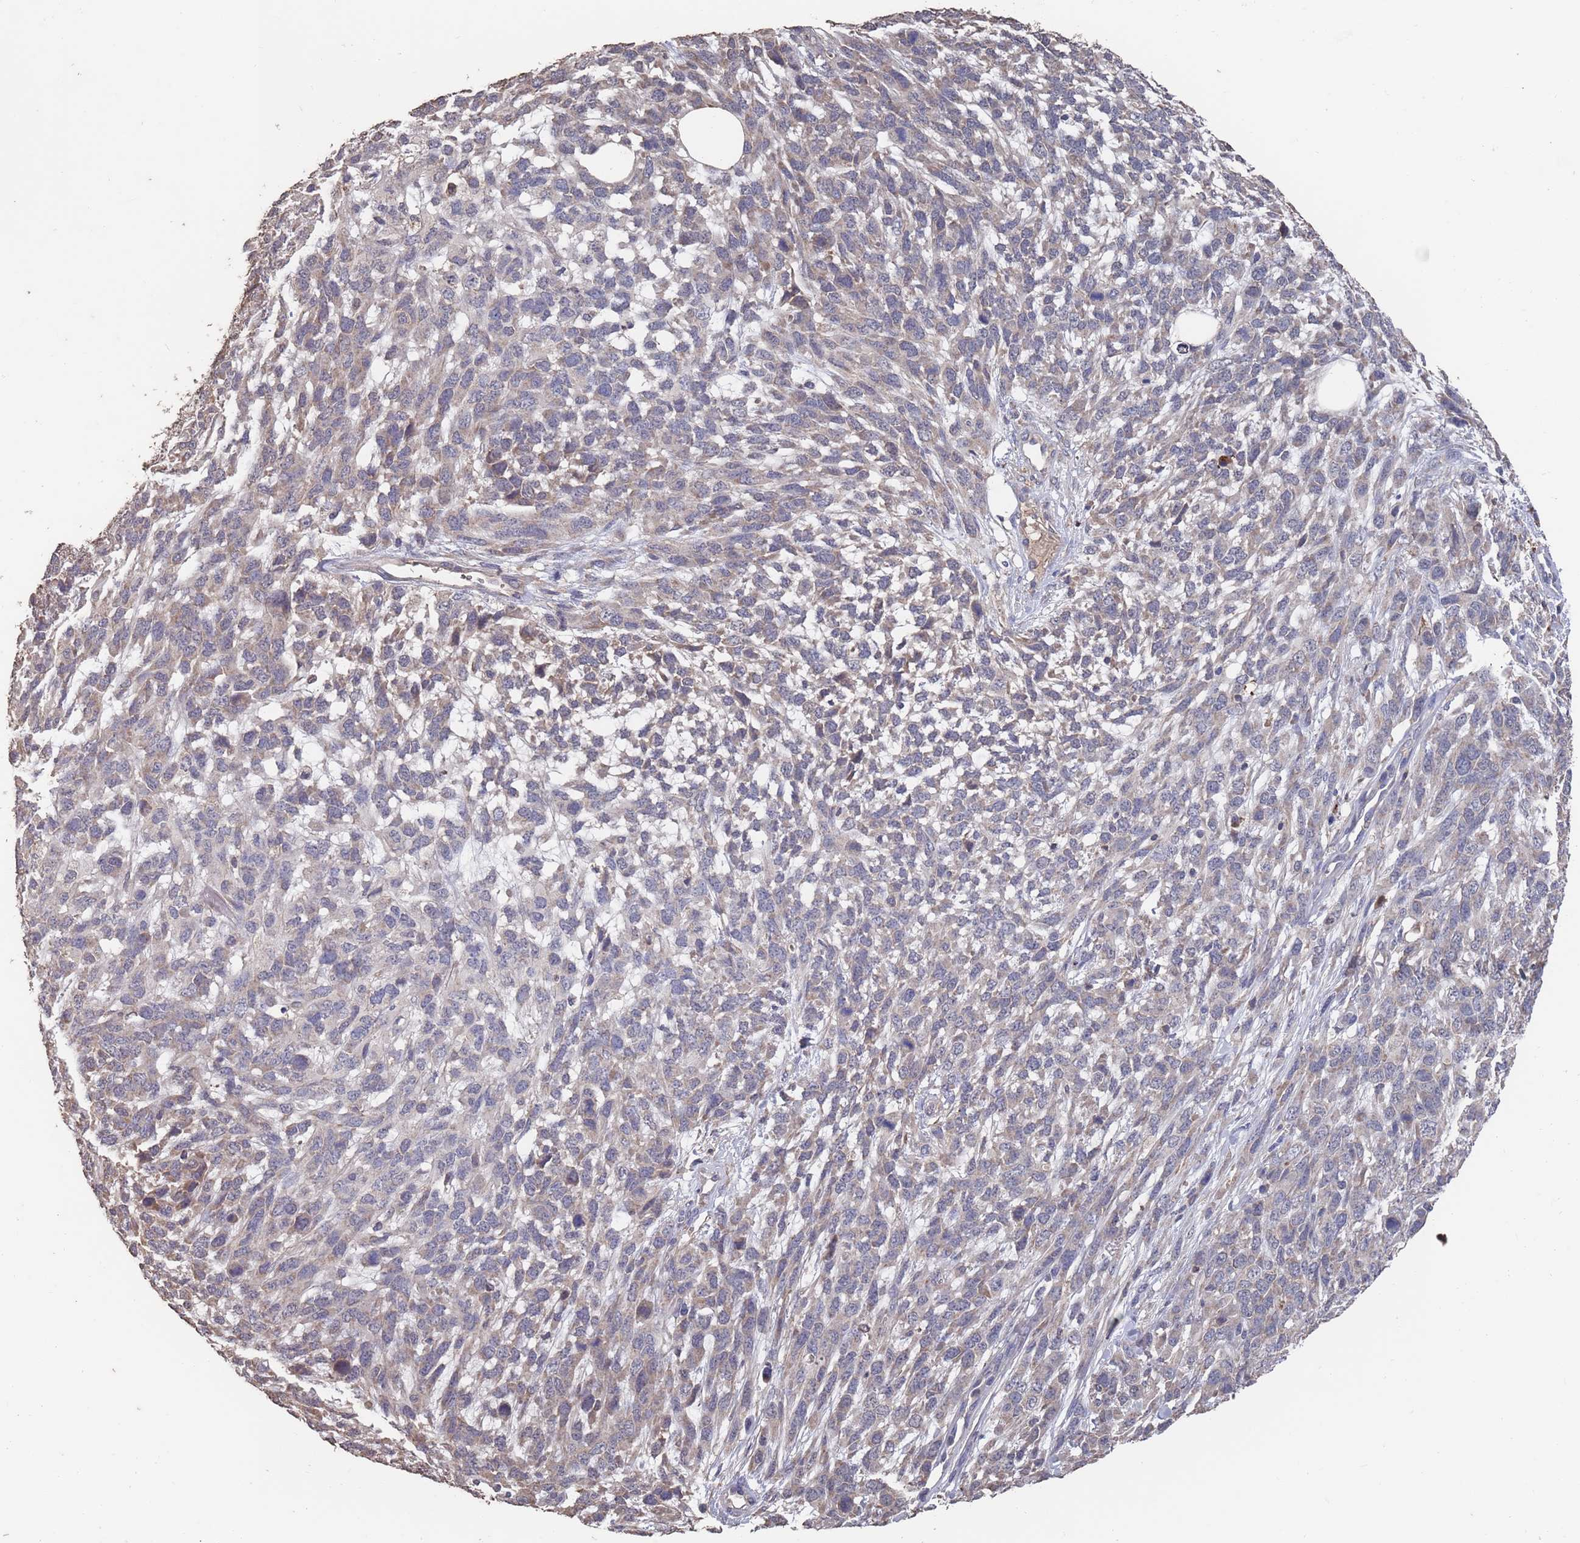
{"staining": {"intensity": "weak", "quantity": "<25%", "location": "cytoplasmic/membranous"}, "tissue": "melanoma", "cell_type": "Tumor cells", "image_type": "cancer", "snomed": [{"axis": "morphology", "description": "Normal morphology"}, {"axis": "morphology", "description": "Malignant melanoma, NOS"}, {"axis": "topography", "description": "Skin"}], "caption": "A photomicrograph of melanoma stained for a protein demonstrates no brown staining in tumor cells. (DAB immunohistochemistry with hematoxylin counter stain).", "gene": "BTBD18", "patient": {"sex": "female", "age": 72}}